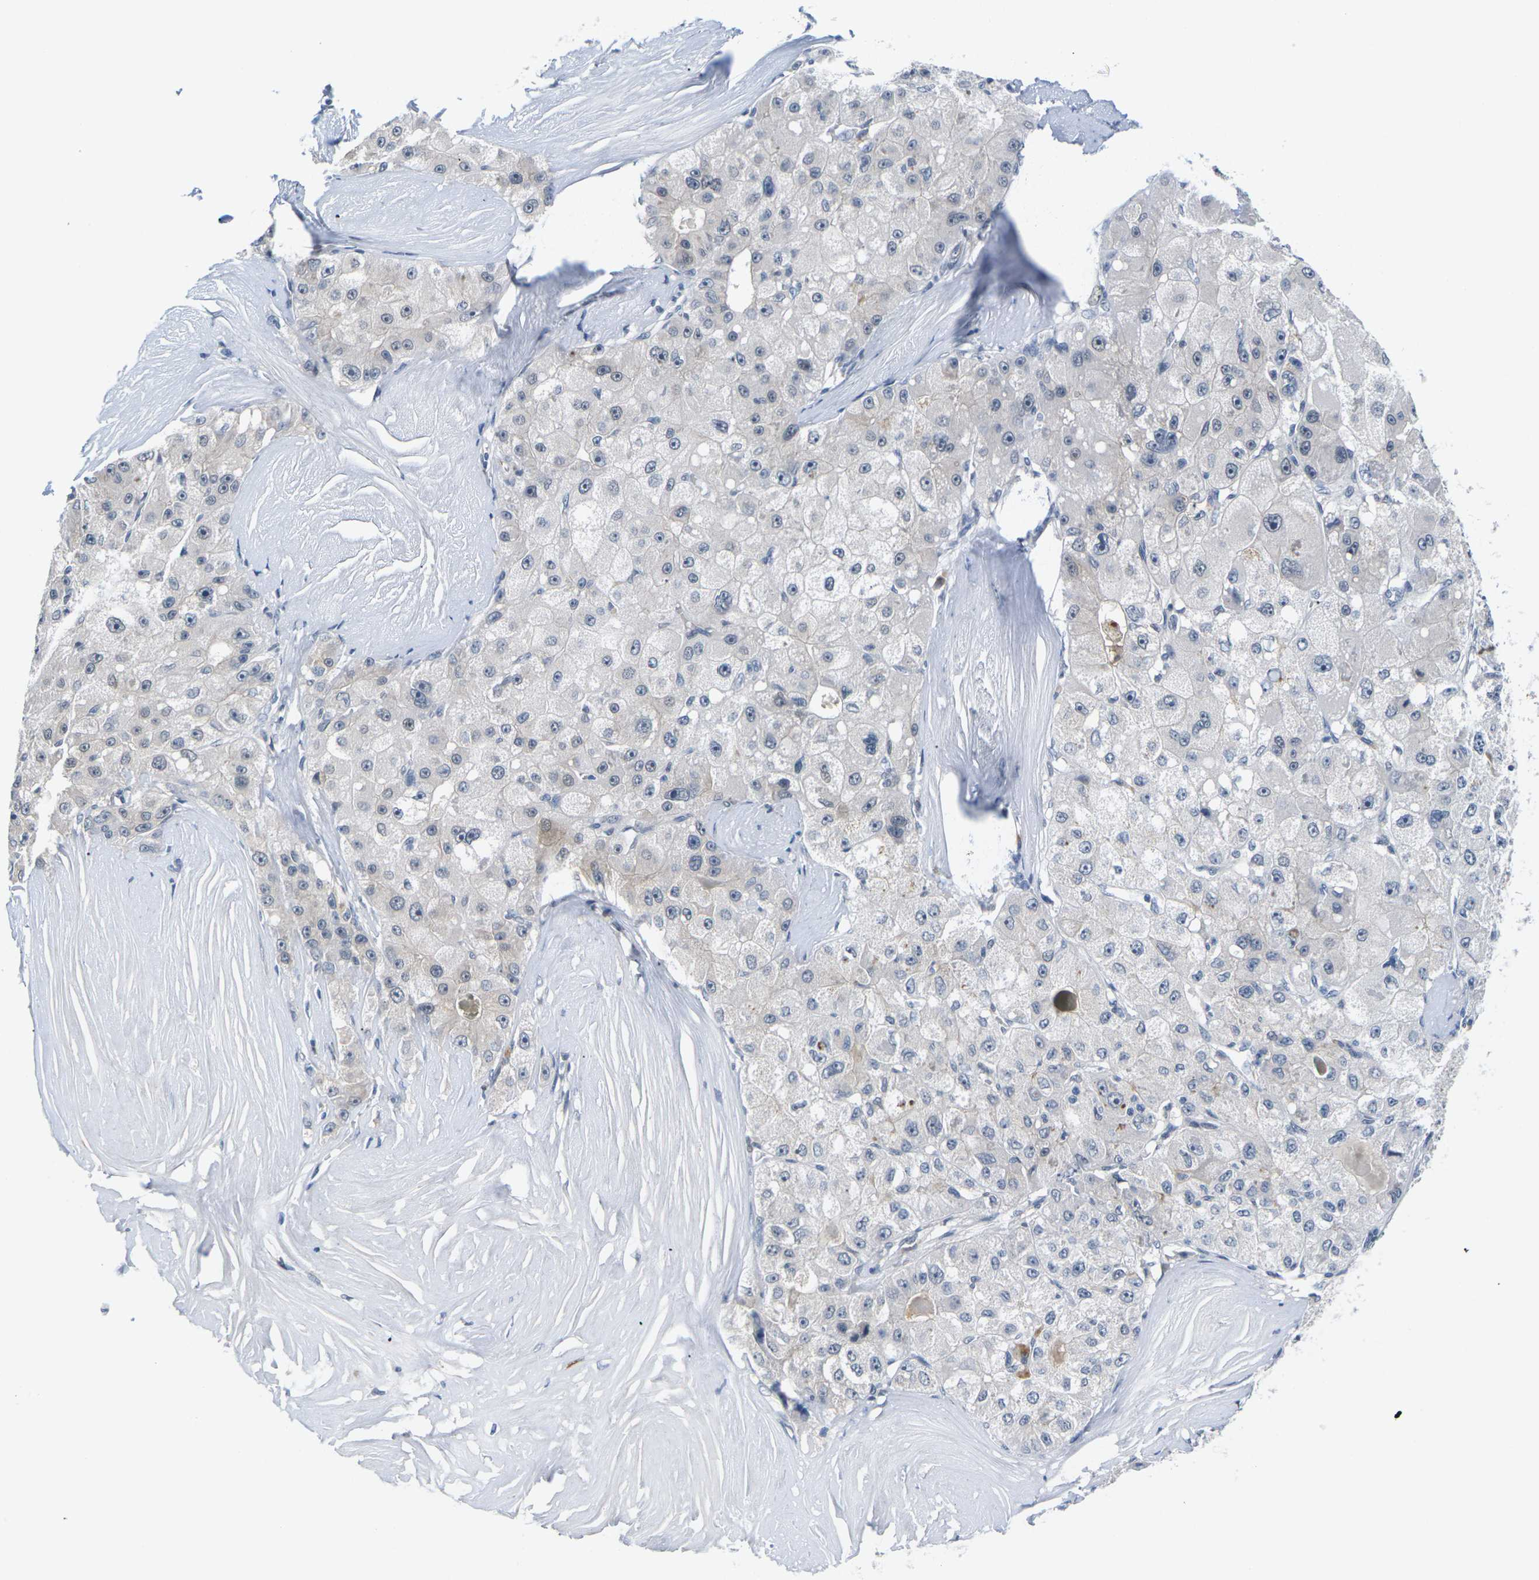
{"staining": {"intensity": "negative", "quantity": "none", "location": "none"}, "tissue": "liver cancer", "cell_type": "Tumor cells", "image_type": "cancer", "snomed": [{"axis": "morphology", "description": "Carcinoma, Hepatocellular, NOS"}, {"axis": "topography", "description": "Liver"}], "caption": "Immunohistochemical staining of liver cancer exhibits no significant expression in tumor cells. Brightfield microscopy of immunohistochemistry stained with DAB (3,3'-diaminobenzidine) (brown) and hematoxylin (blue), captured at high magnification.", "gene": "PKP2", "patient": {"sex": "male", "age": 80}}